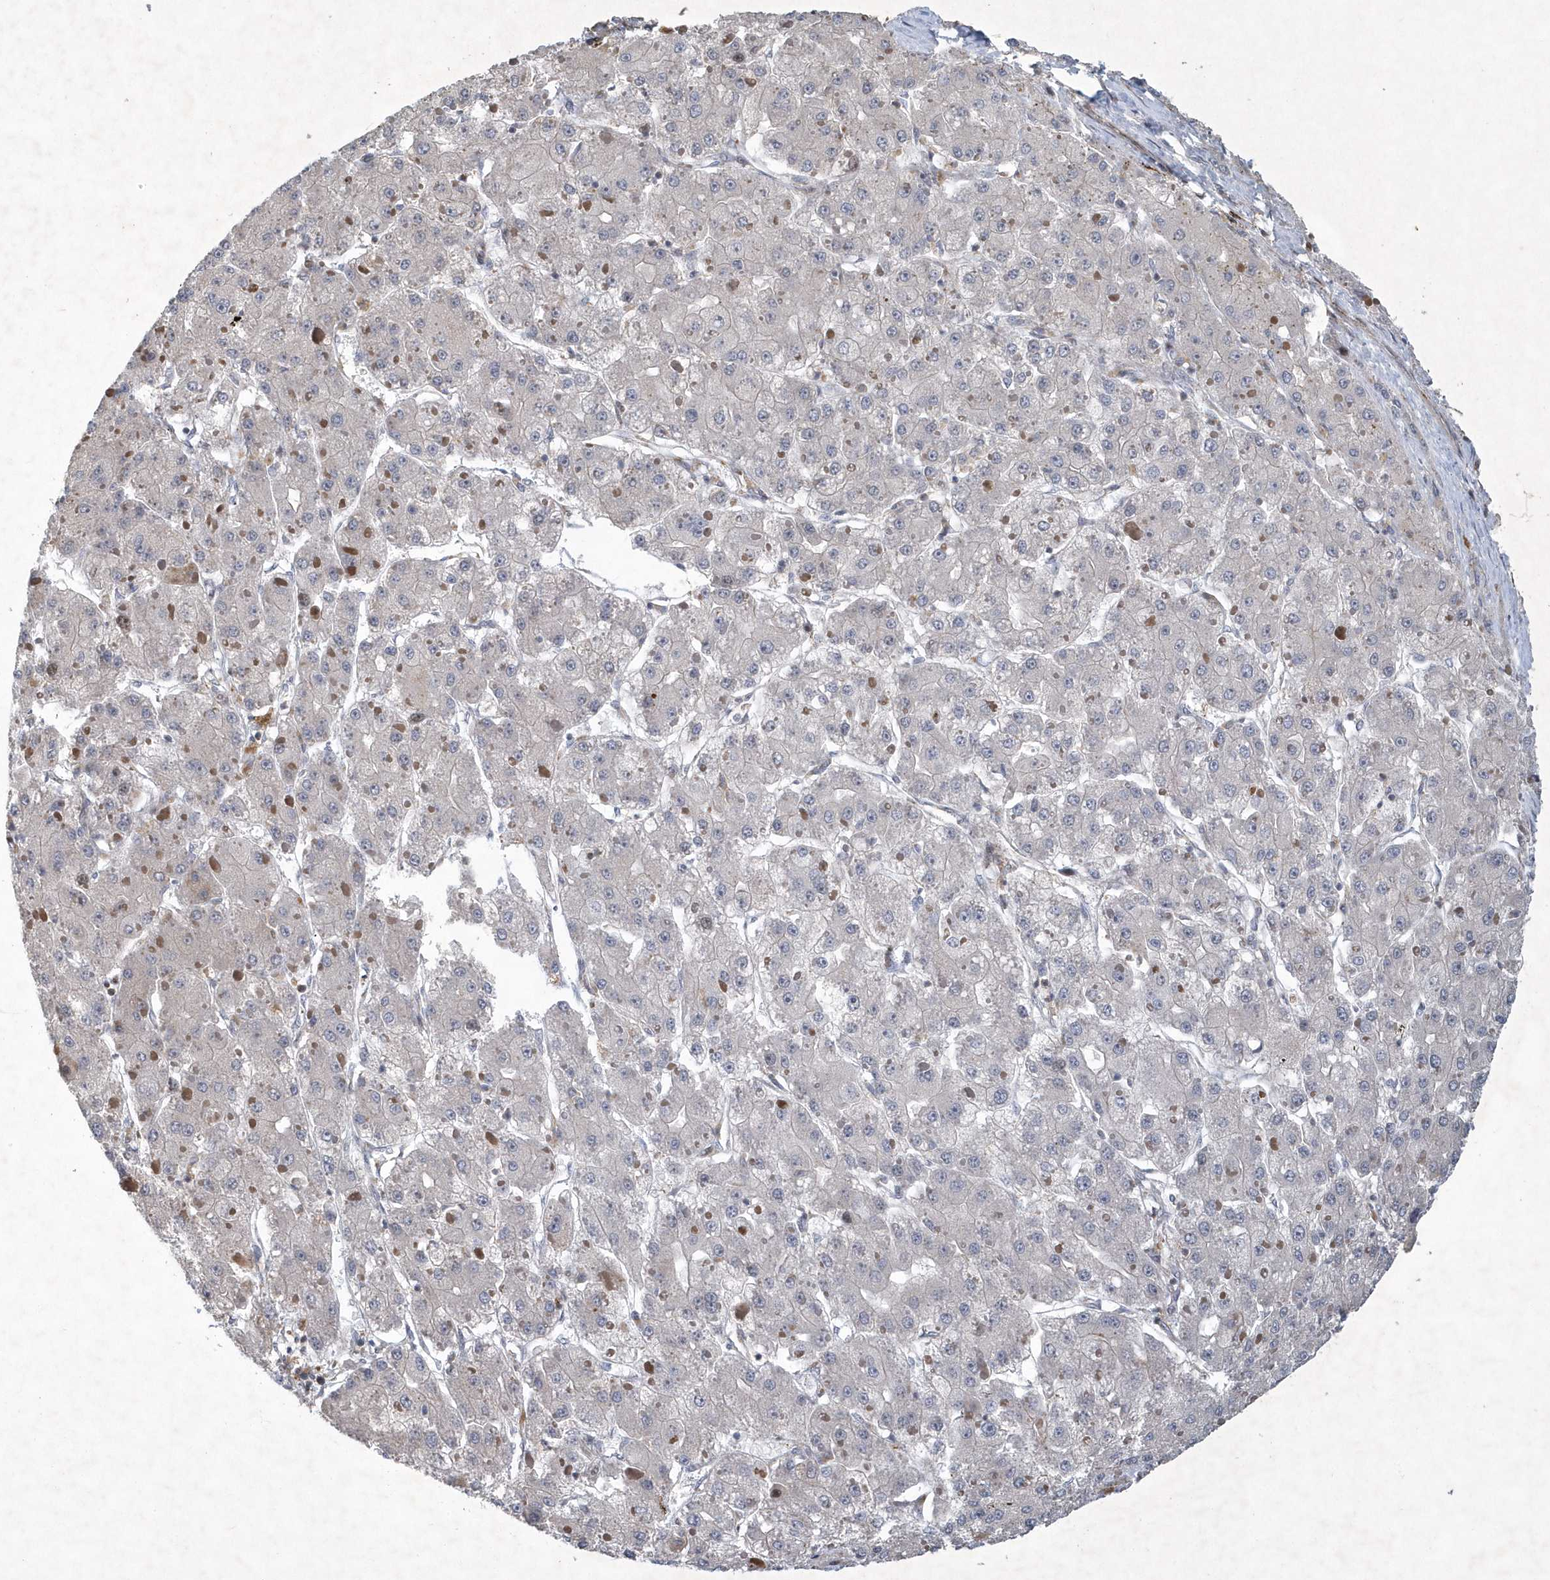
{"staining": {"intensity": "negative", "quantity": "none", "location": "none"}, "tissue": "liver cancer", "cell_type": "Tumor cells", "image_type": "cancer", "snomed": [{"axis": "morphology", "description": "Carcinoma, Hepatocellular, NOS"}, {"axis": "topography", "description": "Liver"}], "caption": "Tumor cells show no significant protein positivity in liver cancer (hepatocellular carcinoma).", "gene": "N4BP2", "patient": {"sex": "female", "age": 73}}